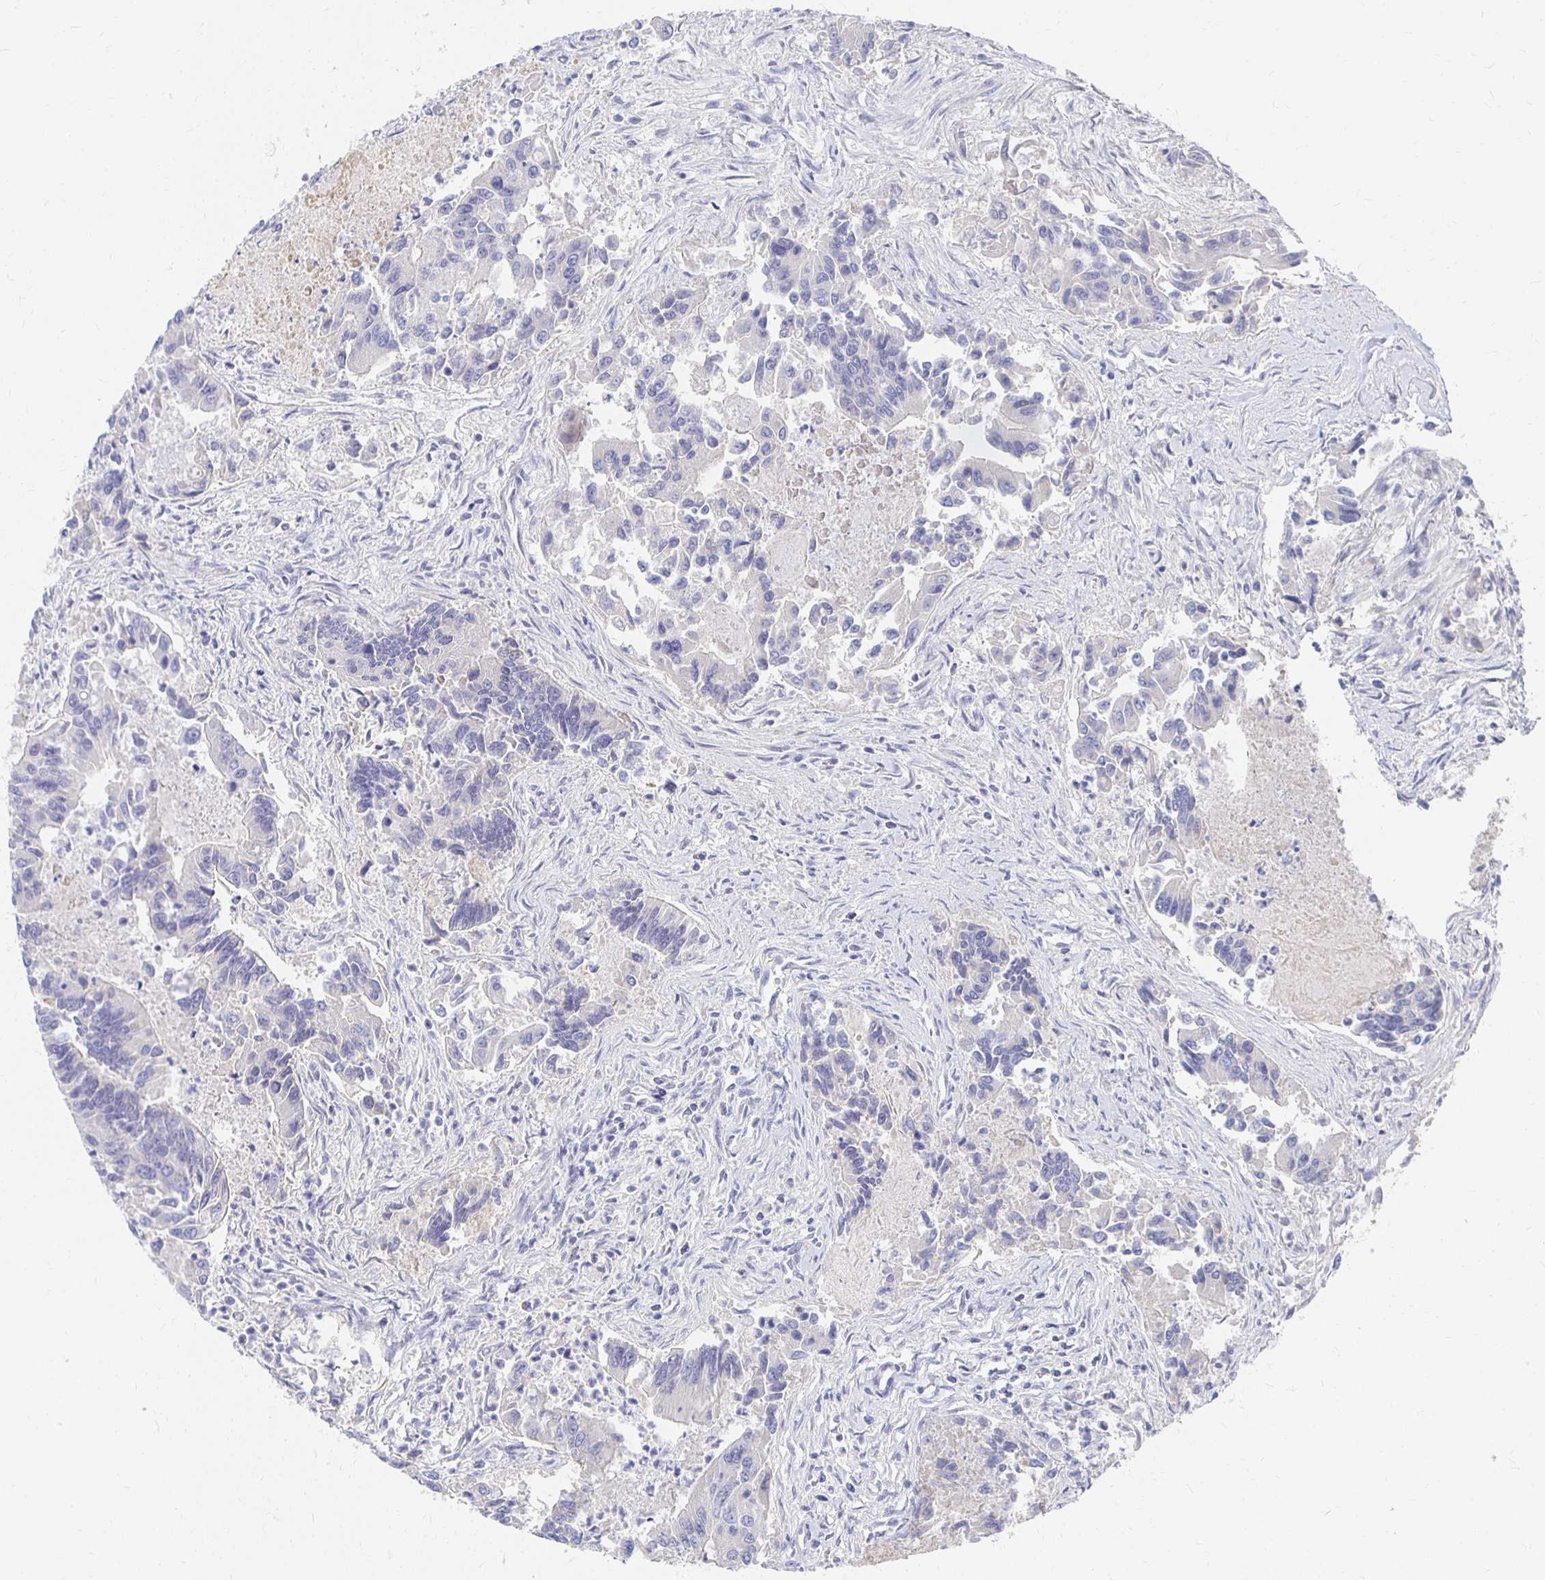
{"staining": {"intensity": "negative", "quantity": "none", "location": "none"}, "tissue": "colorectal cancer", "cell_type": "Tumor cells", "image_type": "cancer", "snomed": [{"axis": "morphology", "description": "Adenocarcinoma, NOS"}, {"axis": "topography", "description": "Colon"}], "caption": "This image is of colorectal cancer (adenocarcinoma) stained with immunohistochemistry (IHC) to label a protein in brown with the nuclei are counter-stained blue. There is no staining in tumor cells.", "gene": "FKRP", "patient": {"sex": "female", "age": 67}}